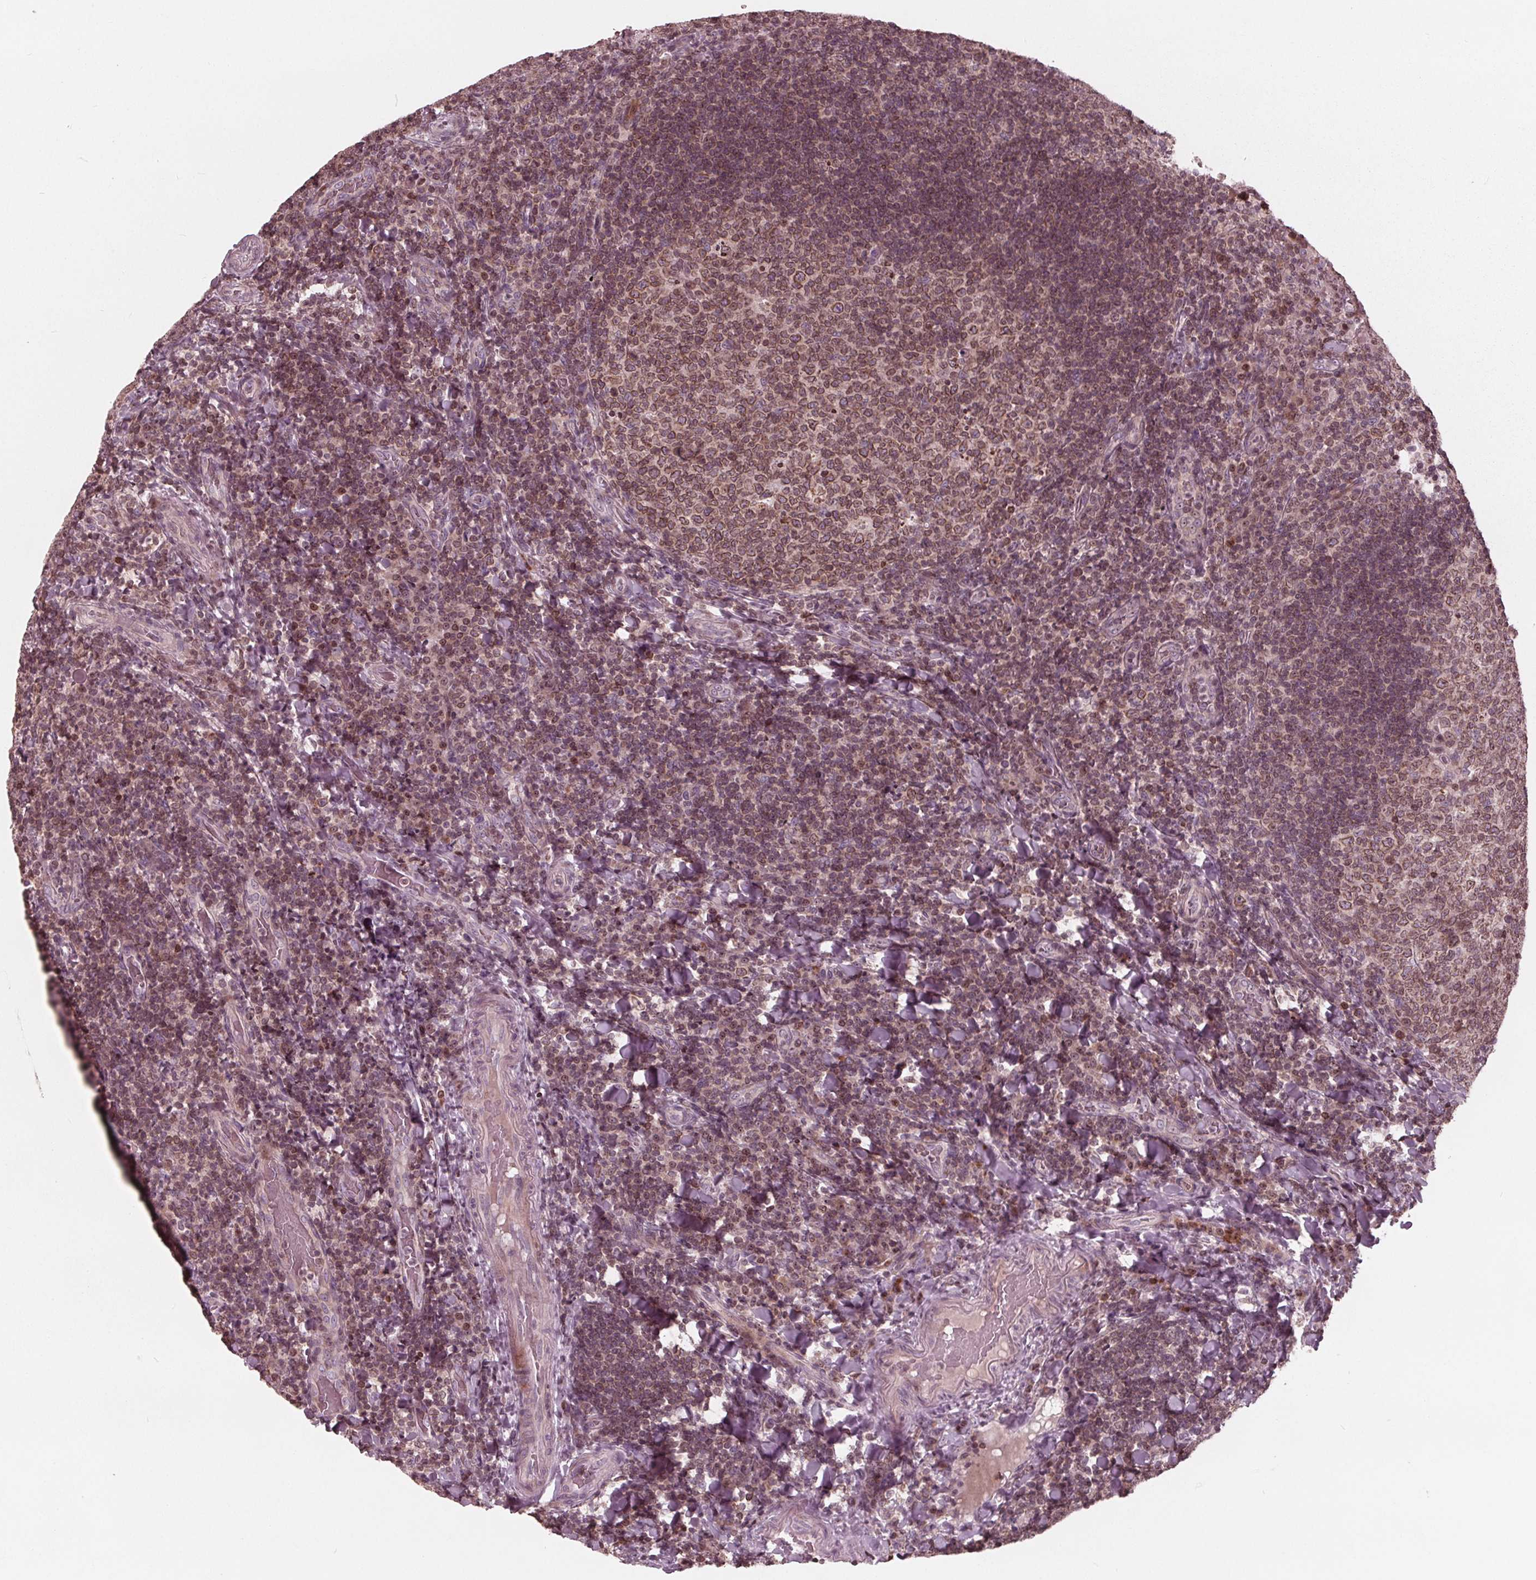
{"staining": {"intensity": "moderate", "quantity": ">75%", "location": "cytoplasmic/membranous,nuclear"}, "tissue": "tonsil", "cell_type": "Germinal center cells", "image_type": "normal", "snomed": [{"axis": "morphology", "description": "Normal tissue, NOS"}, {"axis": "topography", "description": "Tonsil"}], "caption": "This photomicrograph reveals IHC staining of normal human tonsil, with medium moderate cytoplasmic/membranous,nuclear positivity in about >75% of germinal center cells.", "gene": "NUP210", "patient": {"sex": "male", "age": 17}}